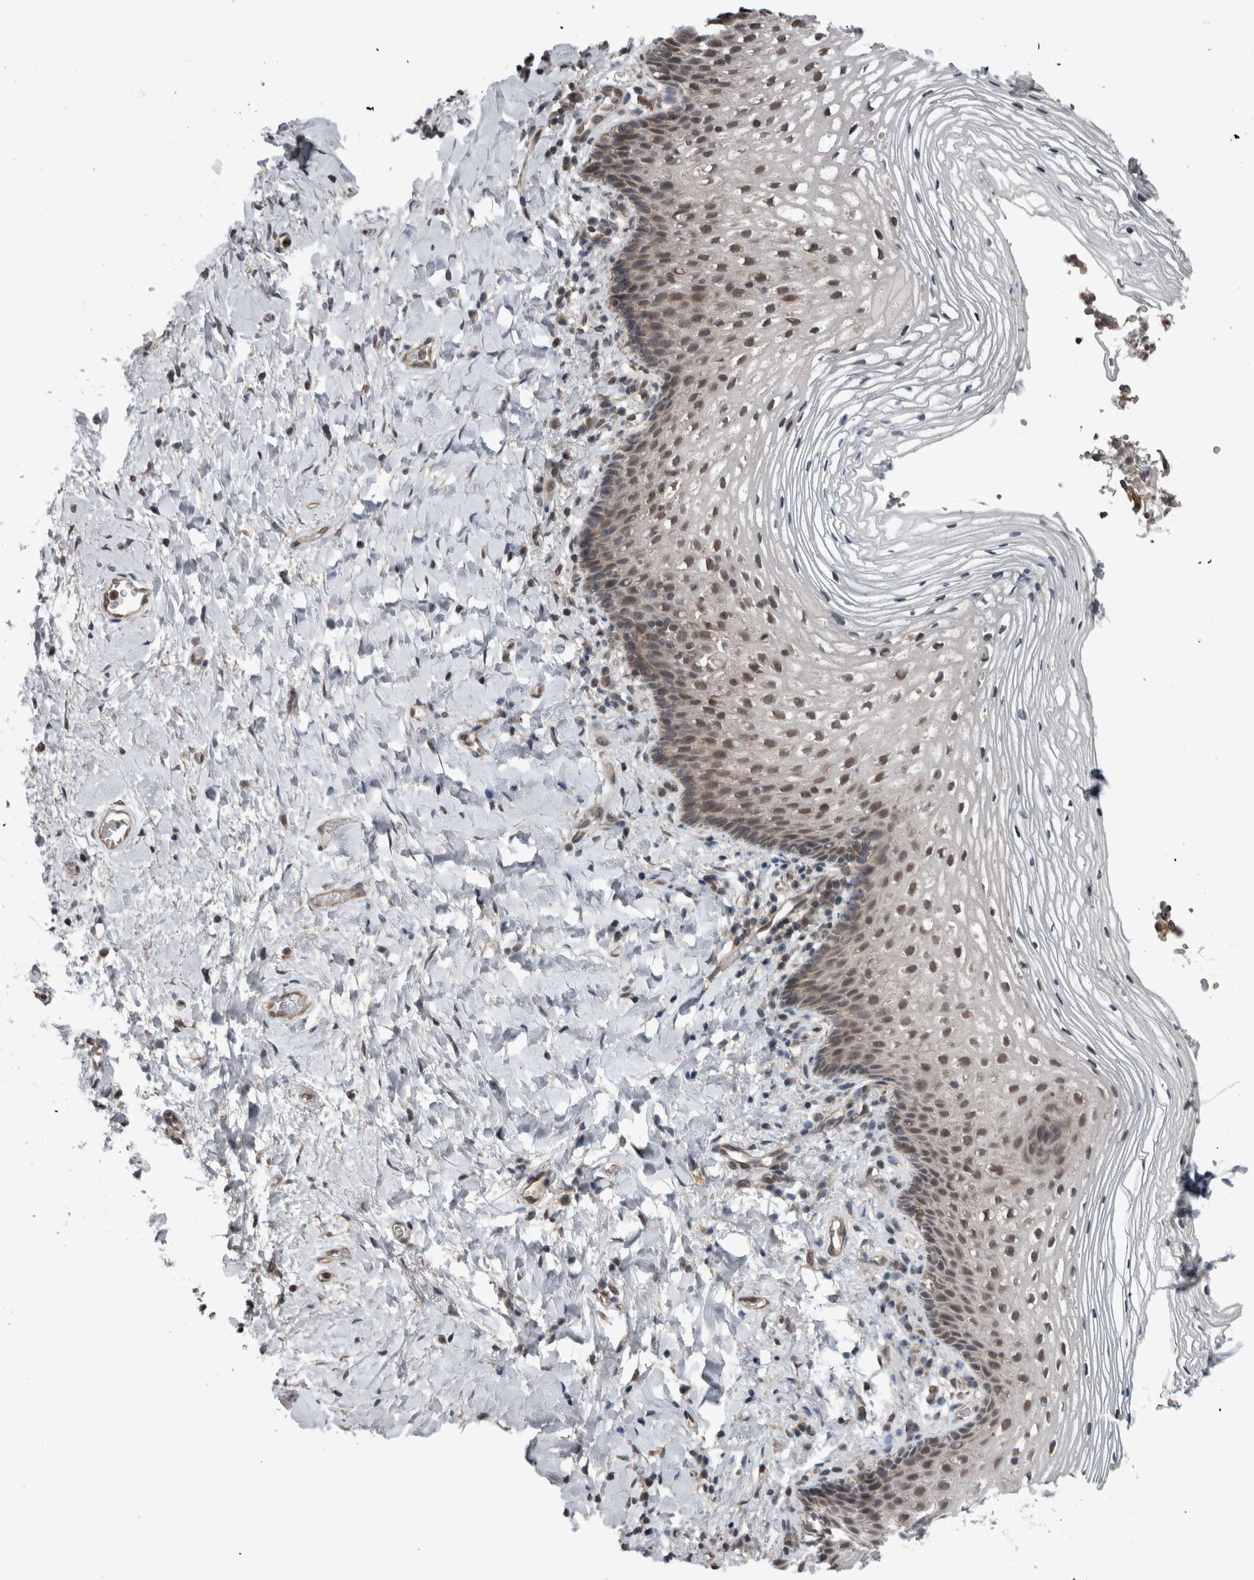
{"staining": {"intensity": "moderate", "quantity": ">75%", "location": "nuclear"}, "tissue": "vagina", "cell_type": "Squamous epithelial cells", "image_type": "normal", "snomed": [{"axis": "morphology", "description": "Normal tissue, NOS"}, {"axis": "topography", "description": "Vagina"}], "caption": "Squamous epithelial cells show moderate nuclear expression in about >75% of cells in normal vagina.", "gene": "ENY2", "patient": {"sex": "female", "age": 60}}